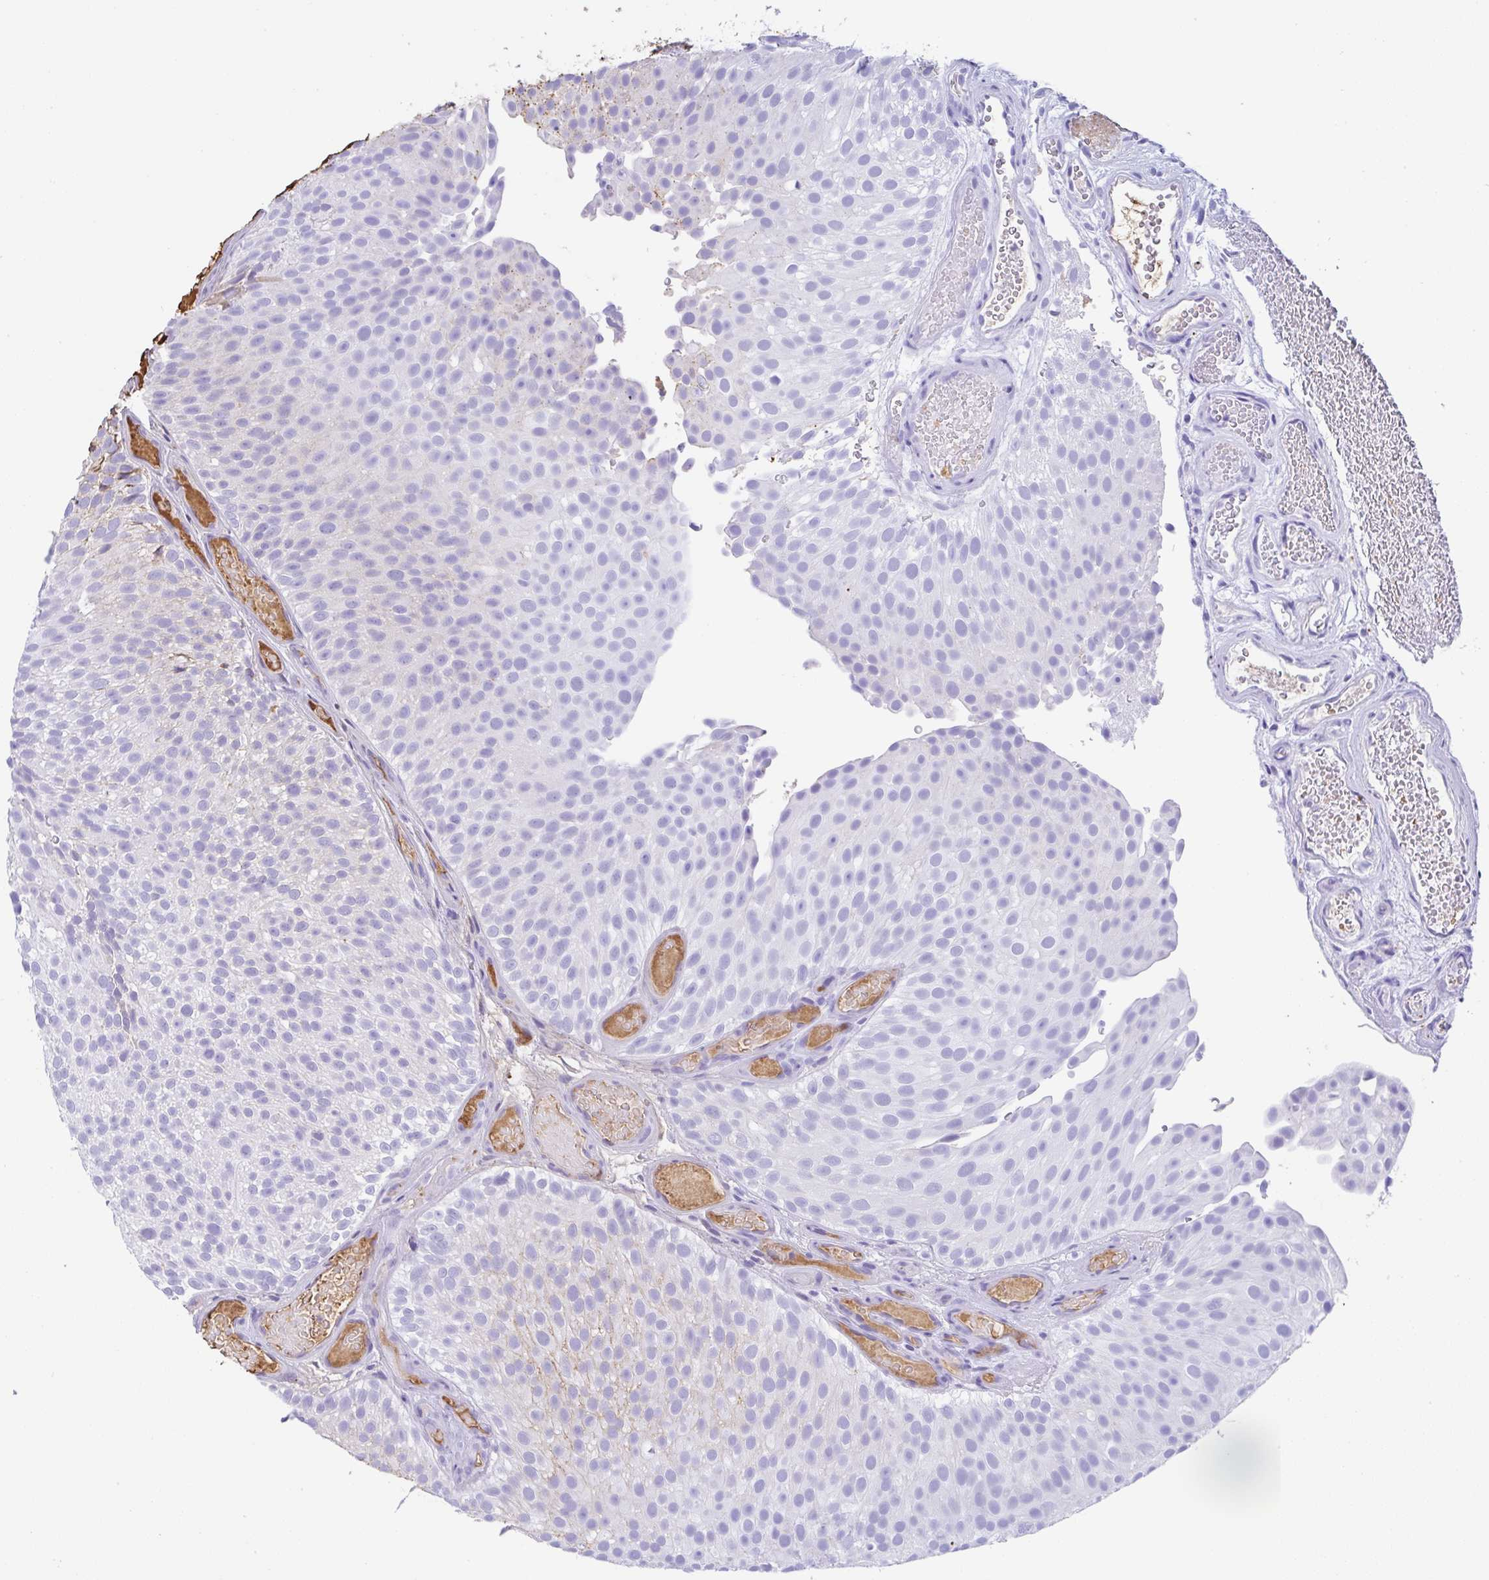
{"staining": {"intensity": "negative", "quantity": "none", "location": "none"}, "tissue": "urothelial cancer", "cell_type": "Tumor cells", "image_type": "cancer", "snomed": [{"axis": "morphology", "description": "Urothelial carcinoma, Low grade"}, {"axis": "topography", "description": "Urinary bladder"}], "caption": "An IHC histopathology image of urothelial cancer is shown. There is no staining in tumor cells of urothelial cancer.", "gene": "HOXC12", "patient": {"sex": "male", "age": 78}}